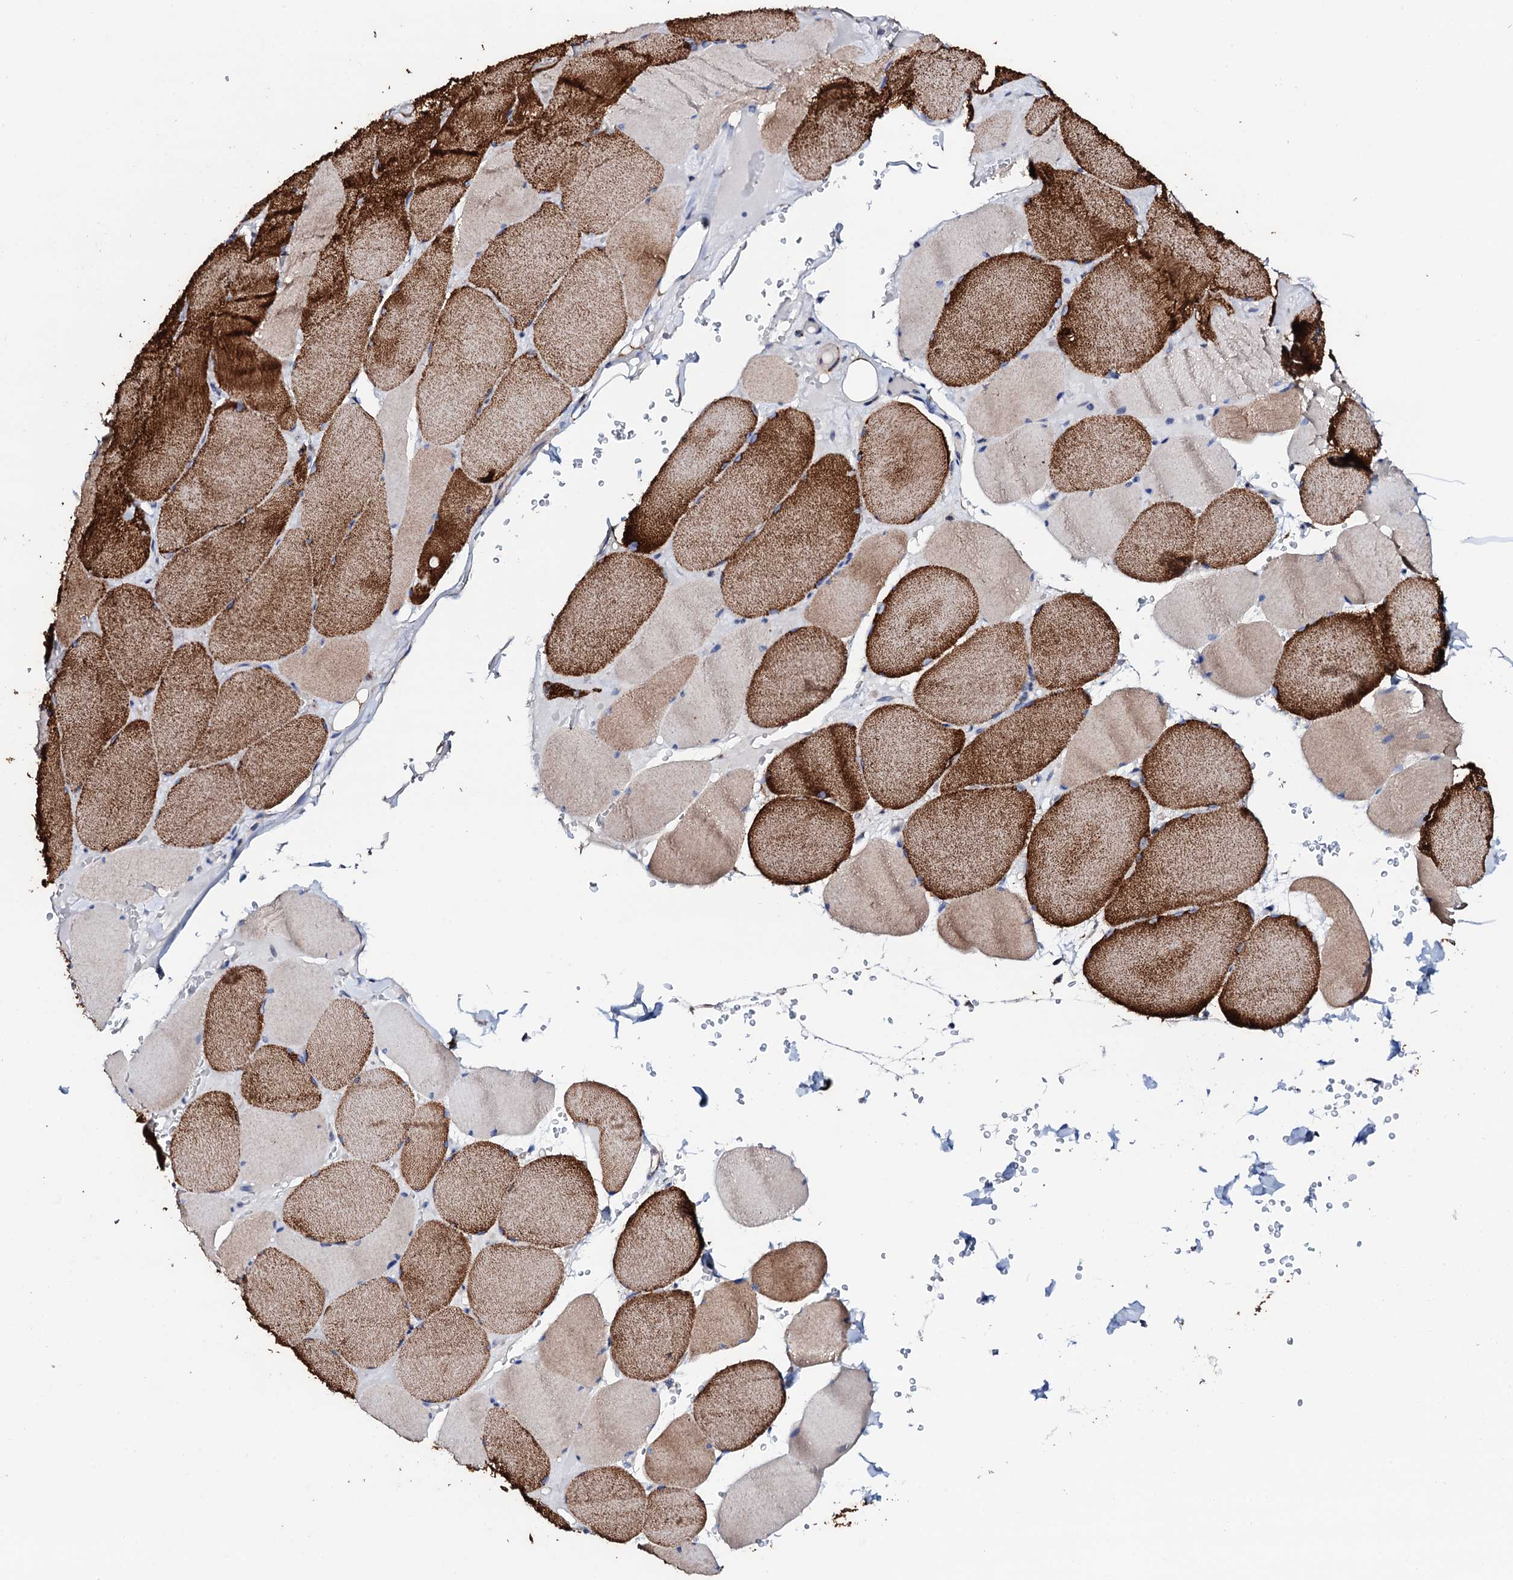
{"staining": {"intensity": "strong", "quantity": "25%-75%", "location": "cytoplasmic/membranous"}, "tissue": "skeletal muscle", "cell_type": "Myocytes", "image_type": "normal", "snomed": [{"axis": "morphology", "description": "Normal tissue, NOS"}, {"axis": "topography", "description": "Skeletal muscle"}, {"axis": "topography", "description": "Head-Neck"}], "caption": "Protein analysis of unremarkable skeletal muscle demonstrates strong cytoplasmic/membranous staining in approximately 25%-75% of myocytes.", "gene": "TCAF2C", "patient": {"sex": "male", "age": 66}}